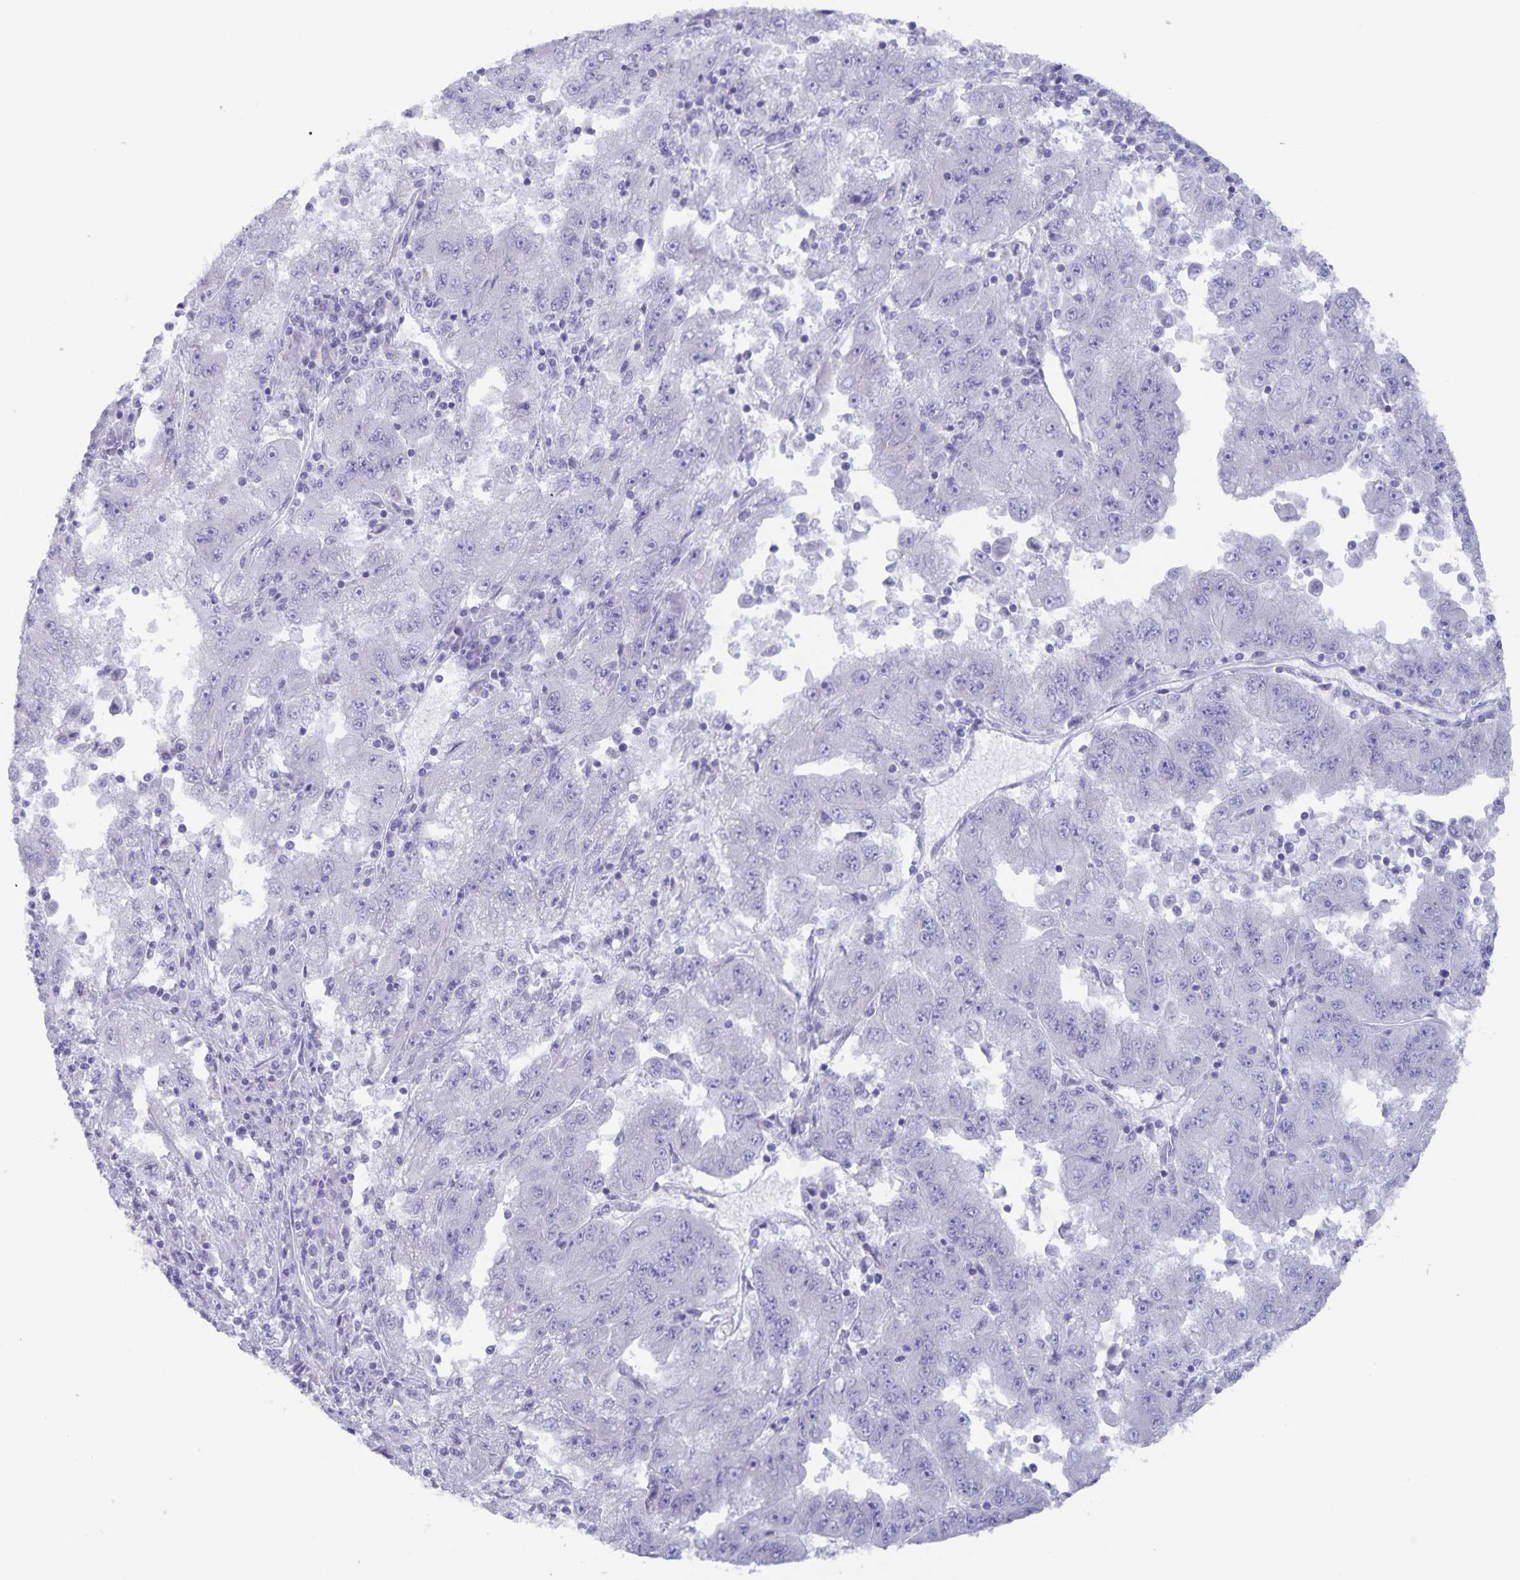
{"staining": {"intensity": "negative", "quantity": "none", "location": "none"}, "tissue": "lung cancer", "cell_type": "Tumor cells", "image_type": "cancer", "snomed": [{"axis": "morphology", "description": "Adenocarcinoma, NOS"}, {"axis": "morphology", "description": "Adenocarcinoma primary or metastatic"}, {"axis": "topography", "description": "Lung"}], "caption": "Immunohistochemical staining of lung adenocarcinoma primary or metastatic displays no significant staining in tumor cells.", "gene": "AQP4", "patient": {"sex": "male", "age": 74}}